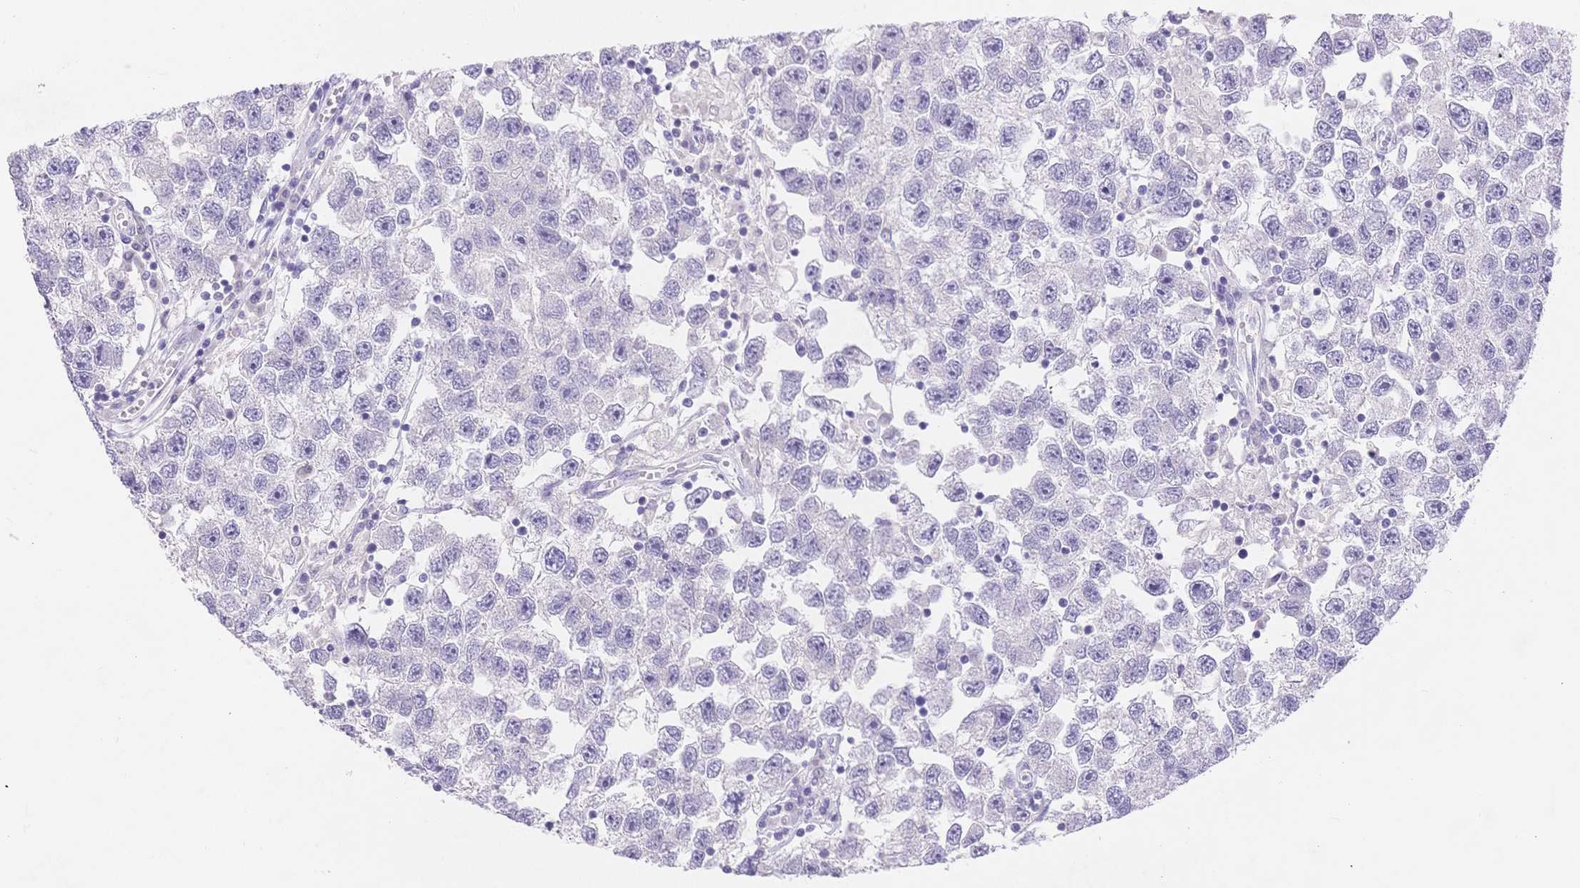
{"staining": {"intensity": "negative", "quantity": "none", "location": "none"}, "tissue": "testis cancer", "cell_type": "Tumor cells", "image_type": "cancer", "snomed": [{"axis": "morphology", "description": "Seminoma, NOS"}, {"axis": "topography", "description": "Testis"}], "caption": "A high-resolution histopathology image shows IHC staining of testis cancer (seminoma), which exhibits no significant positivity in tumor cells.", "gene": "MYOM1", "patient": {"sex": "male", "age": 26}}